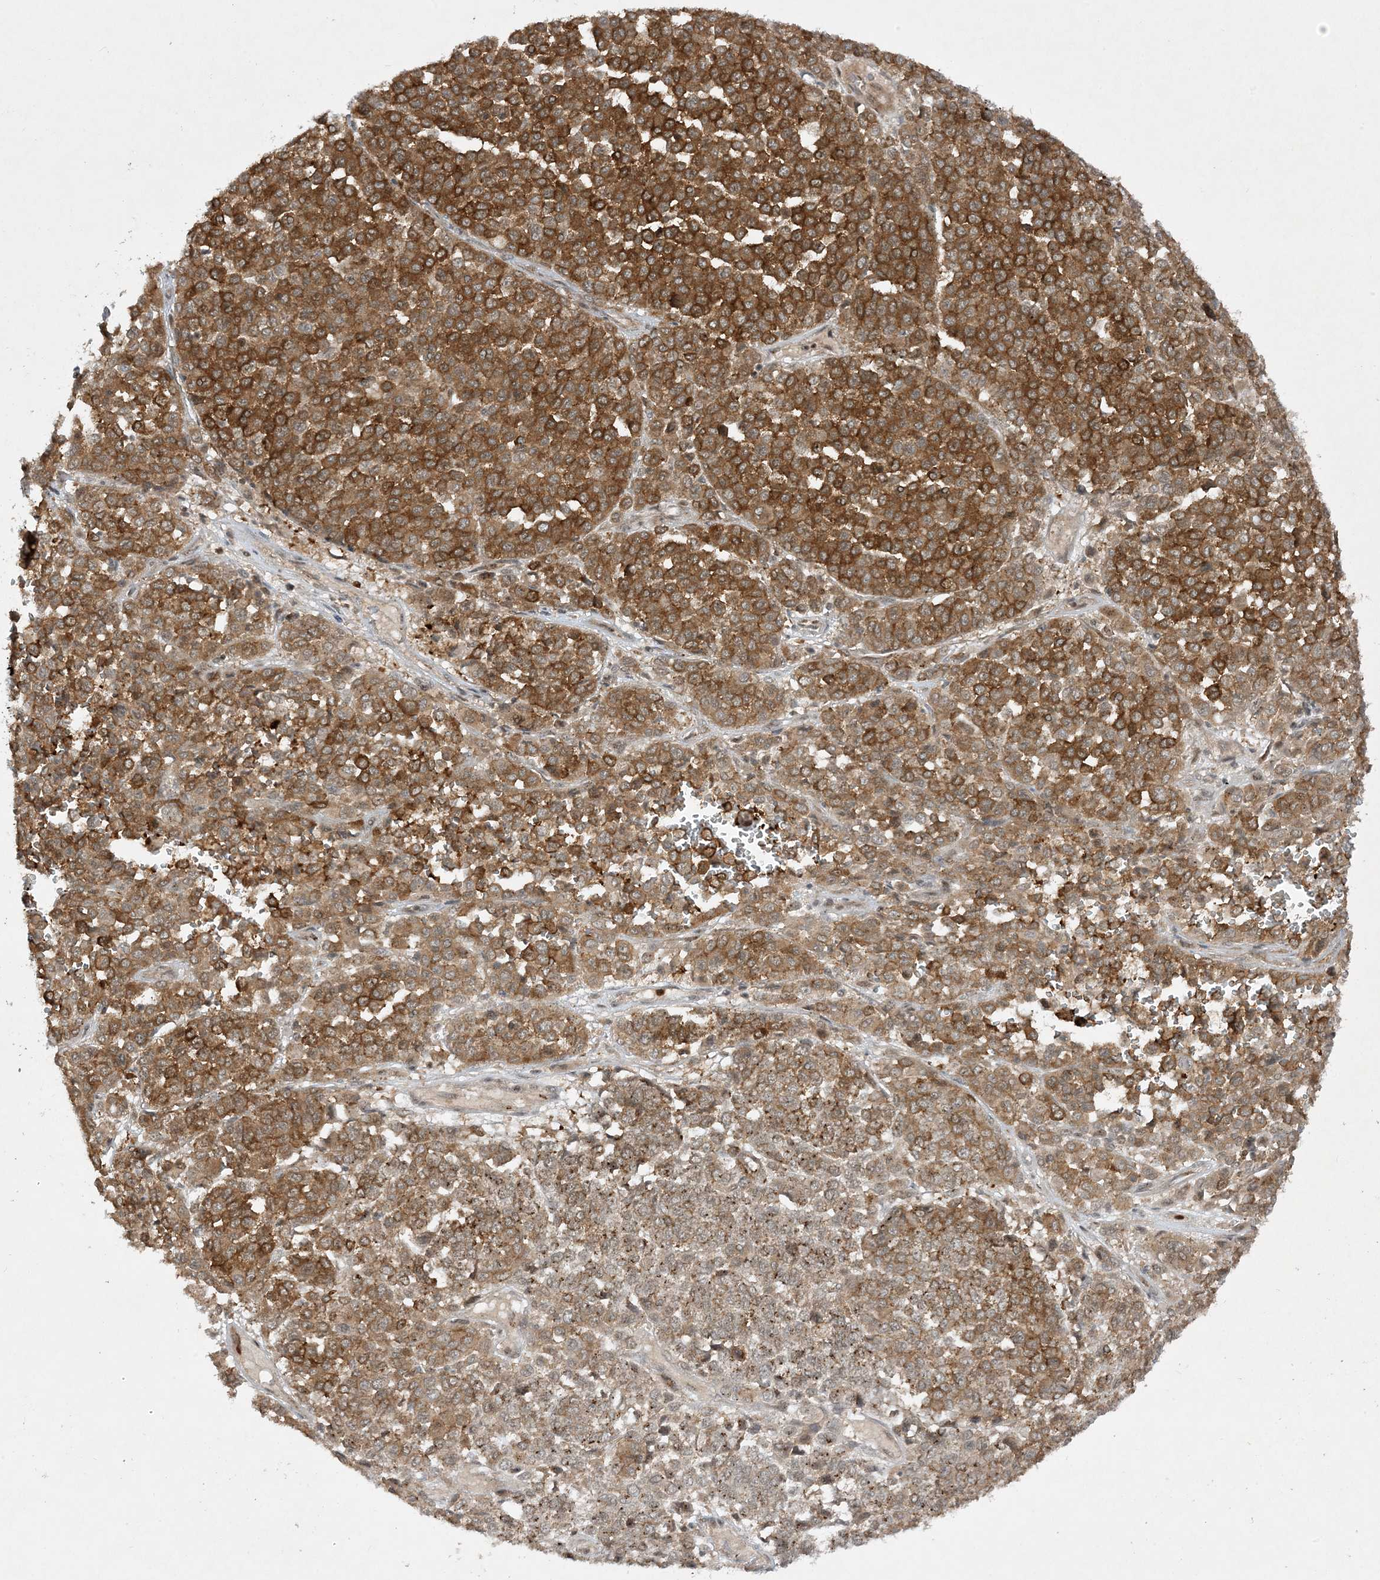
{"staining": {"intensity": "moderate", "quantity": ">75%", "location": "cytoplasmic/membranous"}, "tissue": "melanoma", "cell_type": "Tumor cells", "image_type": "cancer", "snomed": [{"axis": "morphology", "description": "Malignant melanoma, Metastatic site"}, {"axis": "topography", "description": "Pancreas"}], "caption": "IHC of melanoma shows medium levels of moderate cytoplasmic/membranous positivity in about >75% of tumor cells. (DAB (3,3'-diaminobenzidine) IHC, brown staining for protein, blue staining for nuclei).", "gene": "CERT1", "patient": {"sex": "female", "age": 30}}